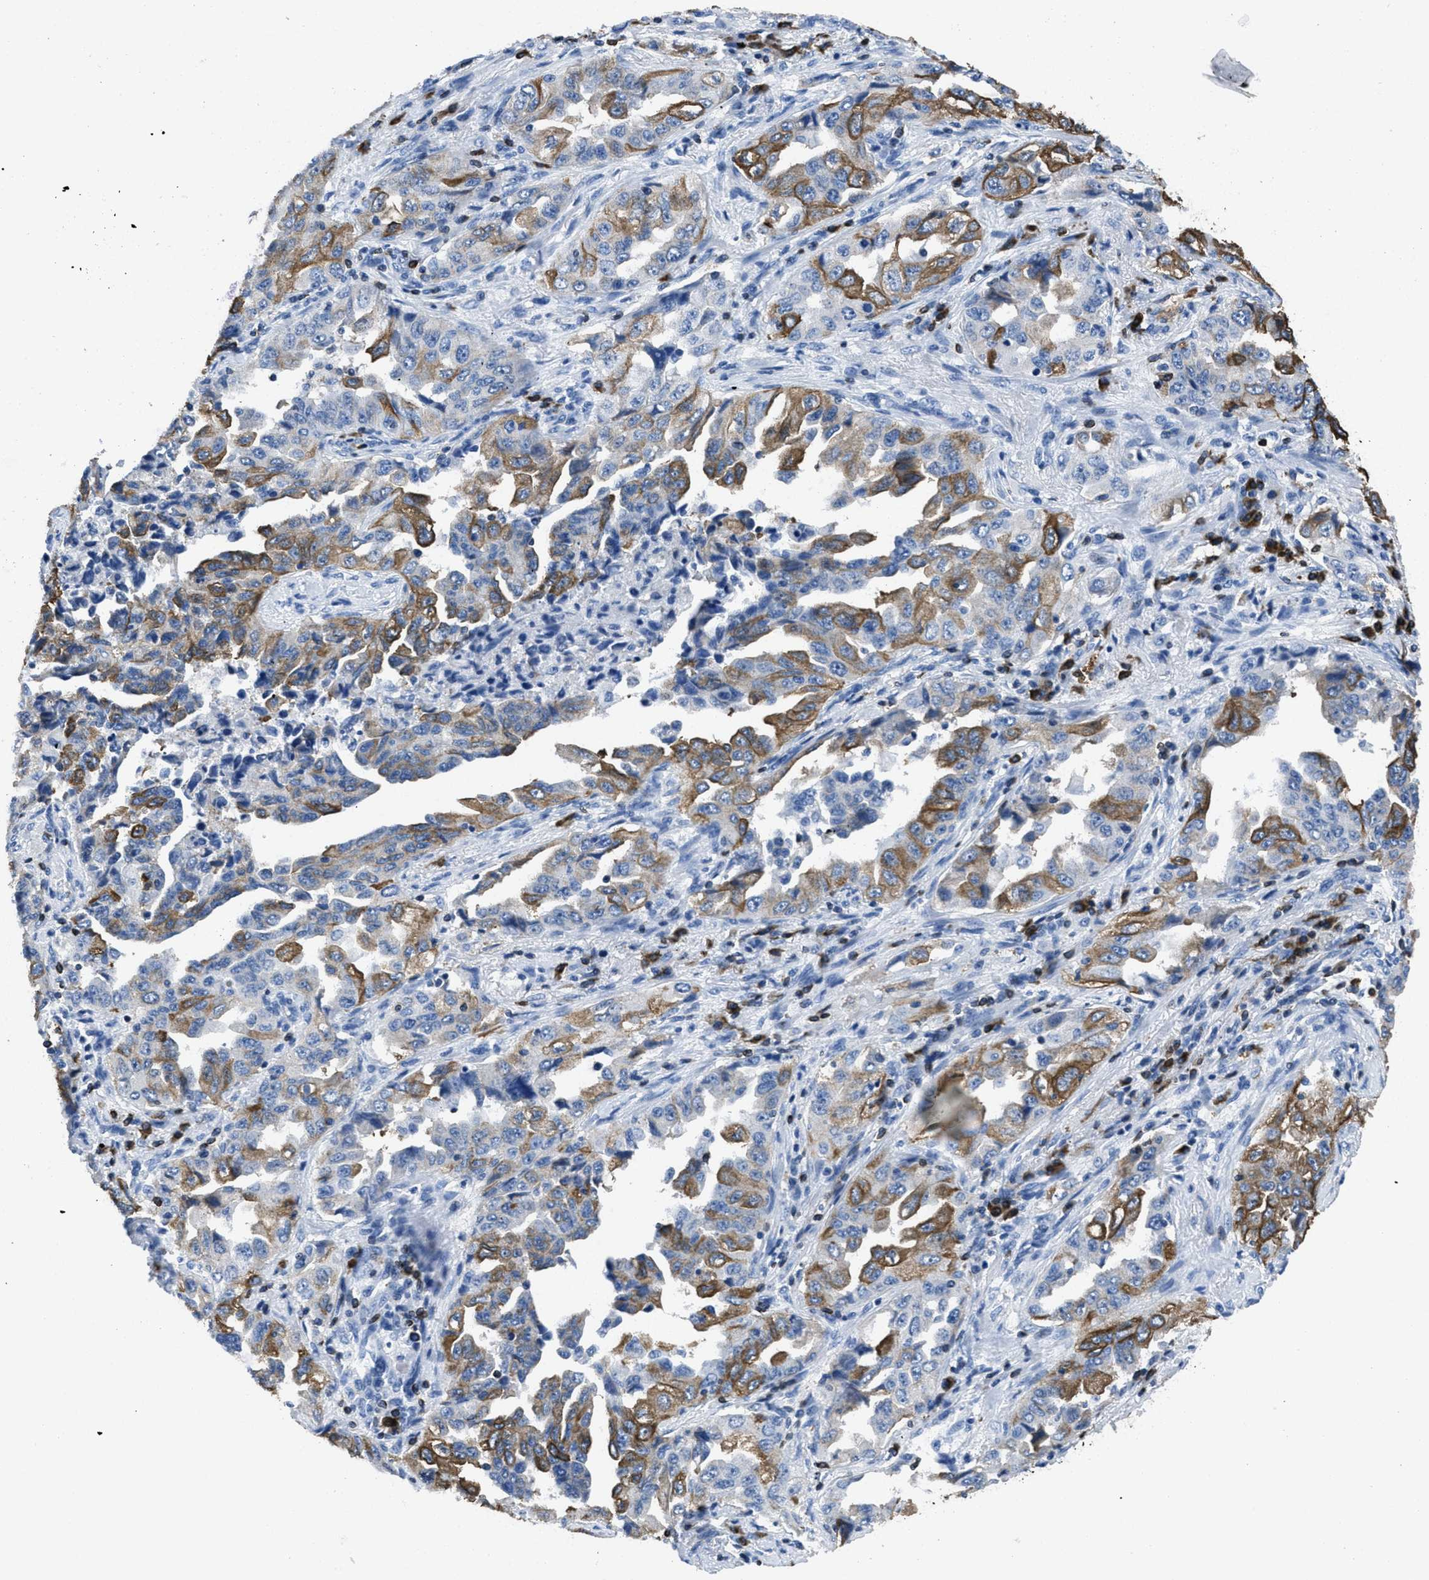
{"staining": {"intensity": "moderate", "quantity": ">75%", "location": "cytoplasmic/membranous"}, "tissue": "lung cancer", "cell_type": "Tumor cells", "image_type": "cancer", "snomed": [{"axis": "morphology", "description": "Adenocarcinoma, NOS"}, {"axis": "topography", "description": "Lung"}], "caption": "Lung cancer (adenocarcinoma) stained for a protein displays moderate cytoplasmic/membranous positivity in tumor cells. Nuclei are stained in blue.", "gene": "ITGA3", "patient": {"sex": "female", "age": 51}}